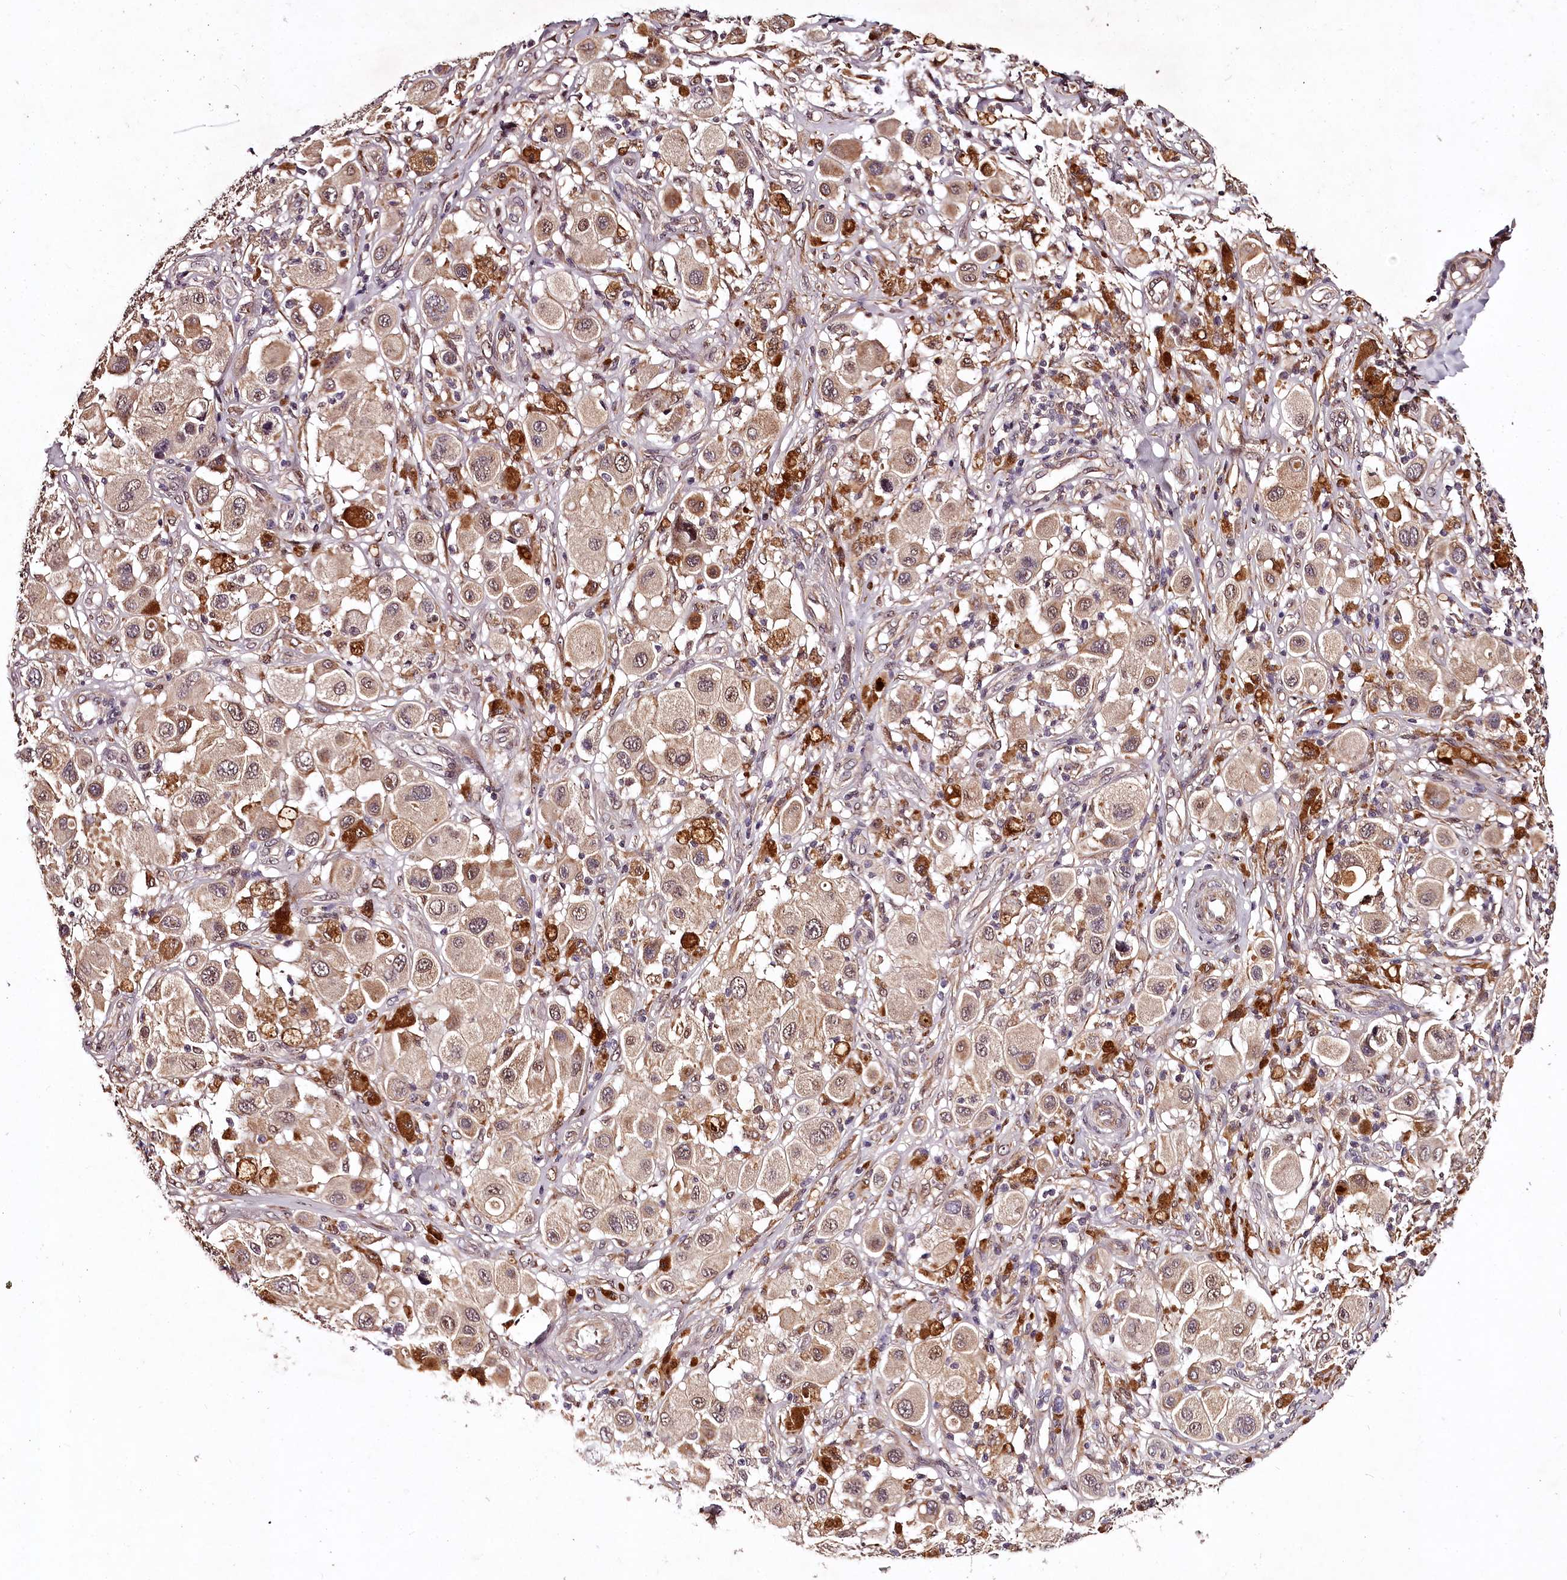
{"staining": {"intensity": "moderate", "quantity": "<25%", "location": "nuclear"}, "tissue": "melanoma", "cell_type": "Tumor cells", "image_type": "cancer", "snomed": [{"axis": "morphology", "description": "Malignant melanoma, Metastatic site"}, {"axis": "topography", "description": "Skin"}], "caption": "A high-resolution photomicrograph shows immunohistochemistry staining of malignant melanoma (metastatic site), which reveals moderate nuclear positivity in approximately <25% of tumor cells.", "gene": "MAML3", "patient": {"sex": "male", "age": 41}}